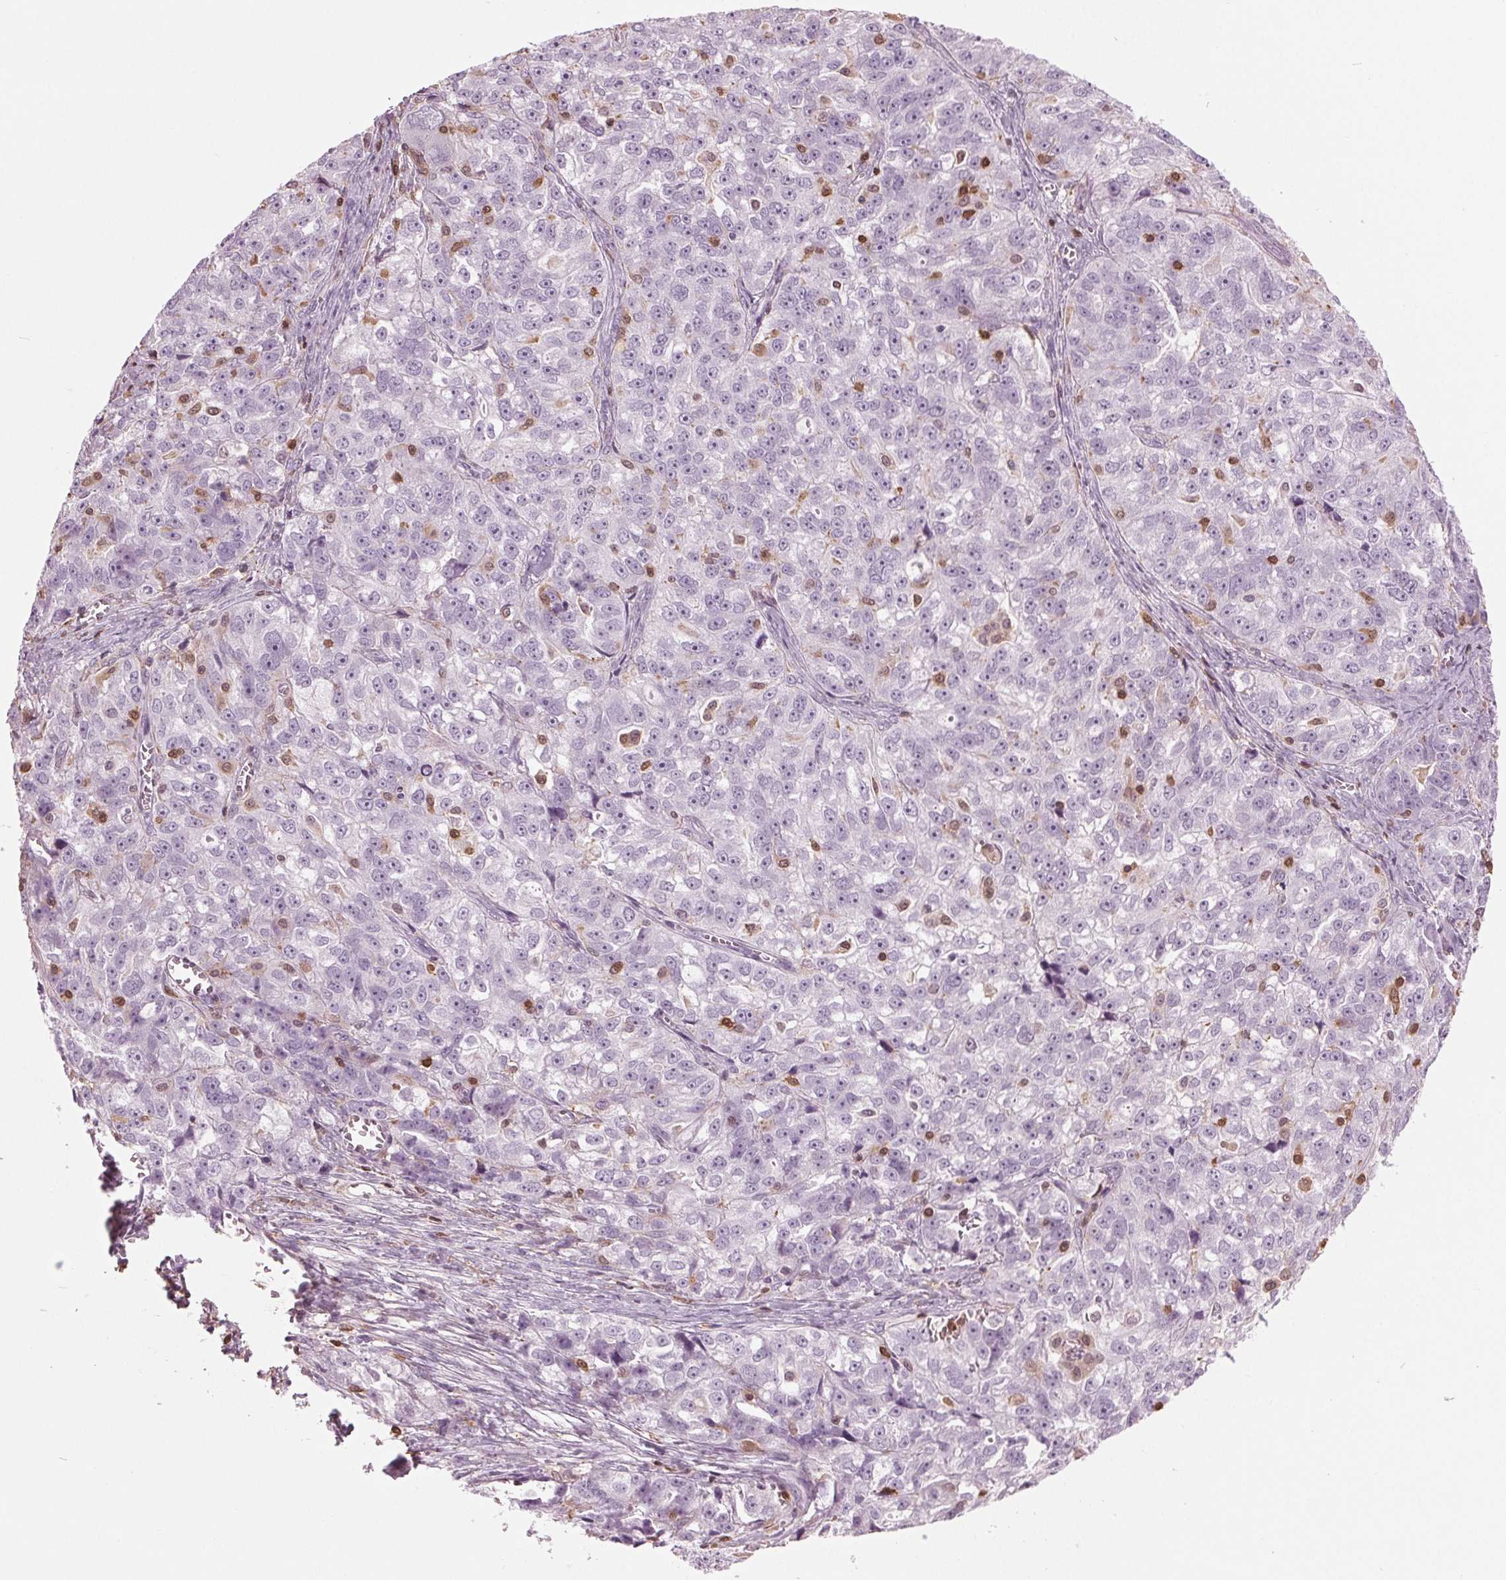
{"staining": {"intensity": "negative", "quantity": "none", "location": "none"}, "tissue": "ovarian cancer", "cell_type": "Tumor cells", "image_type": "cancer", "snomed": [{"axis": "morphology", "description": "Cystadenocarcinoma, serous, NOS"}, {"axis": "topography", "description": "Ovary"}], "caption": "Protein analysis of serous cystadenocarcinoma (ovarian) reveals no significant positivity in tumor cells.", "gene": "BTLA", "patient": {"sex": "female", "age": 51}}